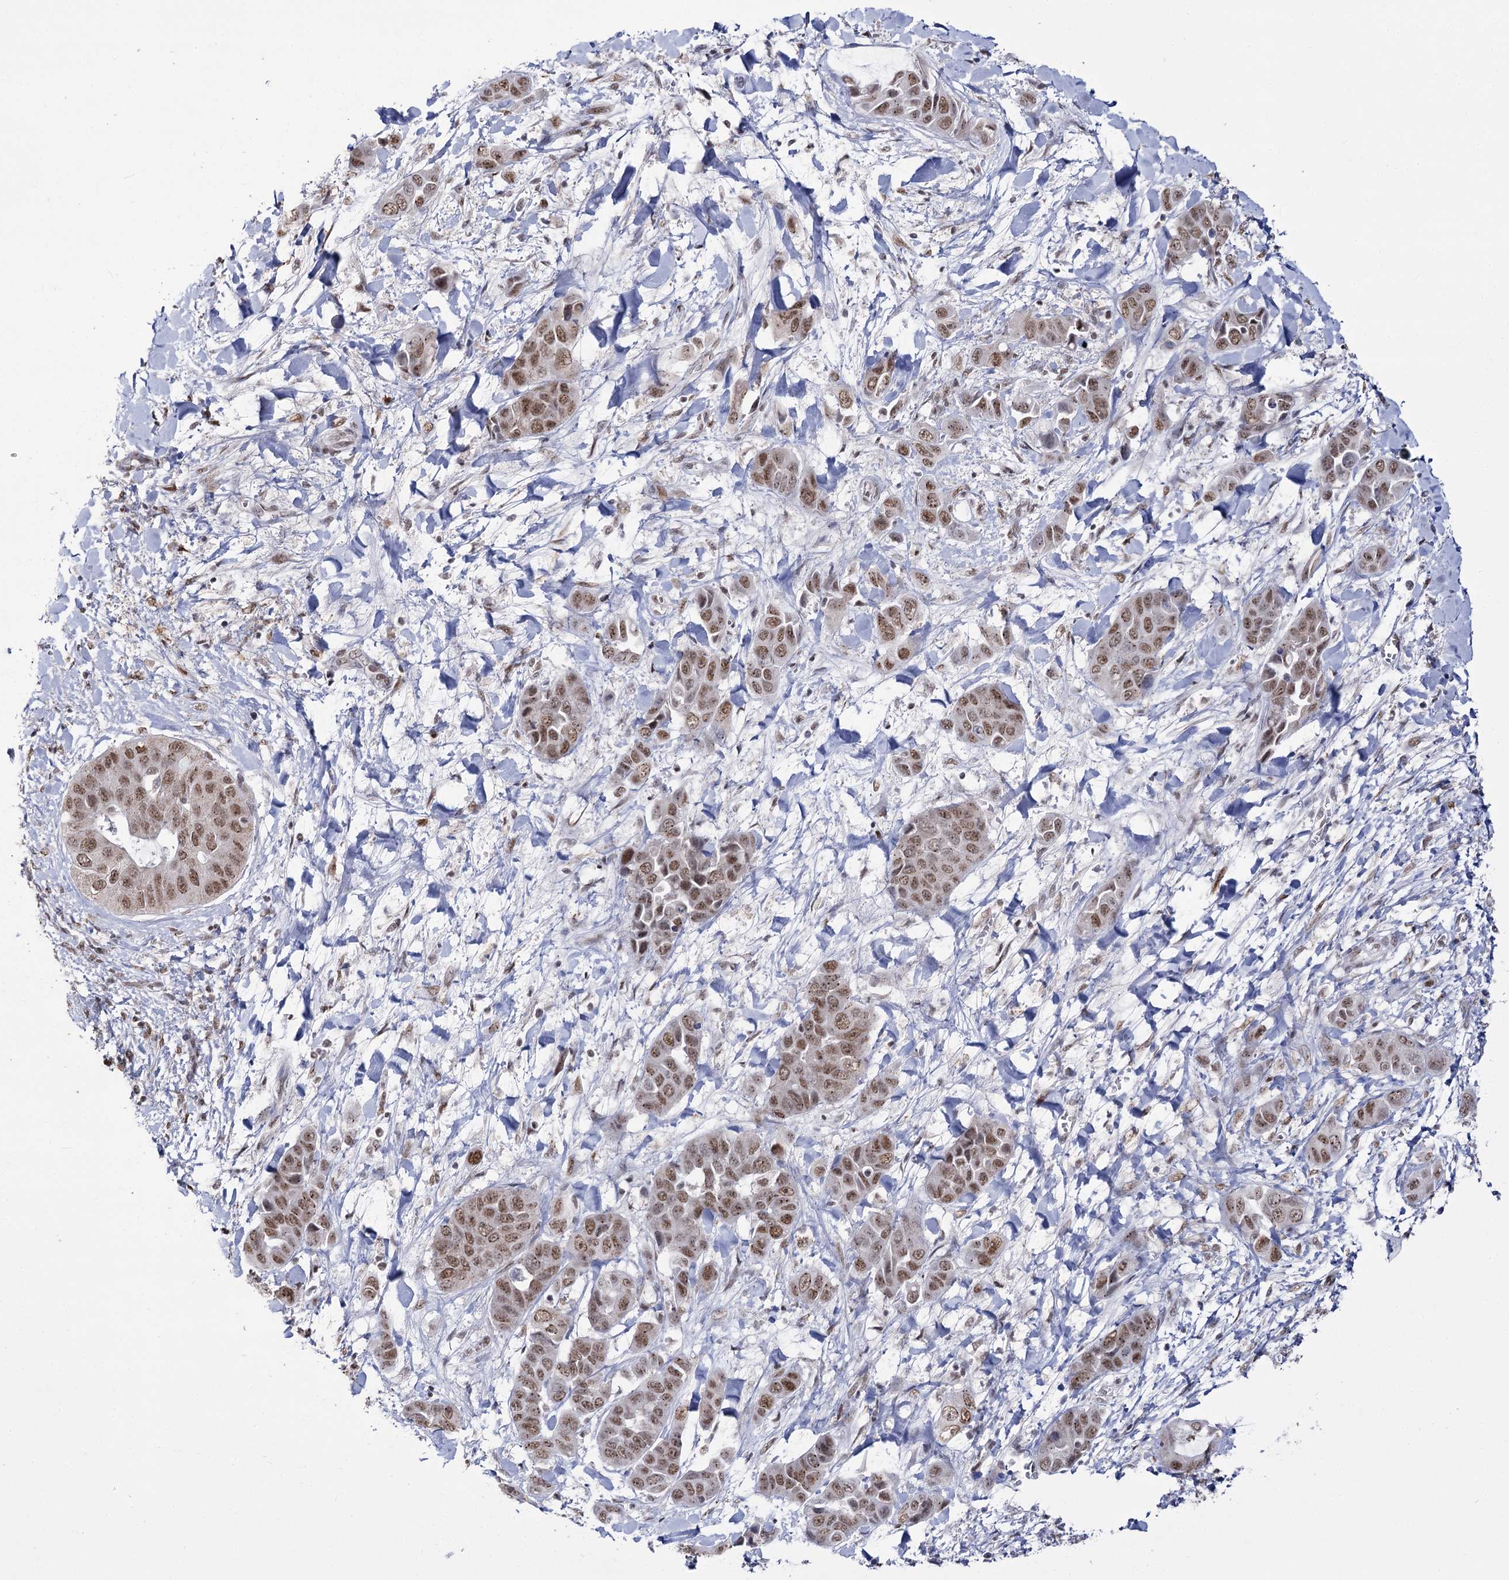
{"staining": {"intensity": "moderate", "quantity": ">75%", "location": "nuclear"}, "tissue": "liver cancer", "cell_type": "Tumor cells", "image_type": "cancer", "snomed": [{"axis": "morphology", "description": "Cholangiocarcinoma"}, {"axis": "topography", "description": "Liver"}], "caption": "Tumor cells reveal medium levels of moderate nuclear staining in approximately >75% of cells in human cholangiocarcinoma (liver).", "gene": "VGLL4", "patient": {"sex": "female", "age": 52}}